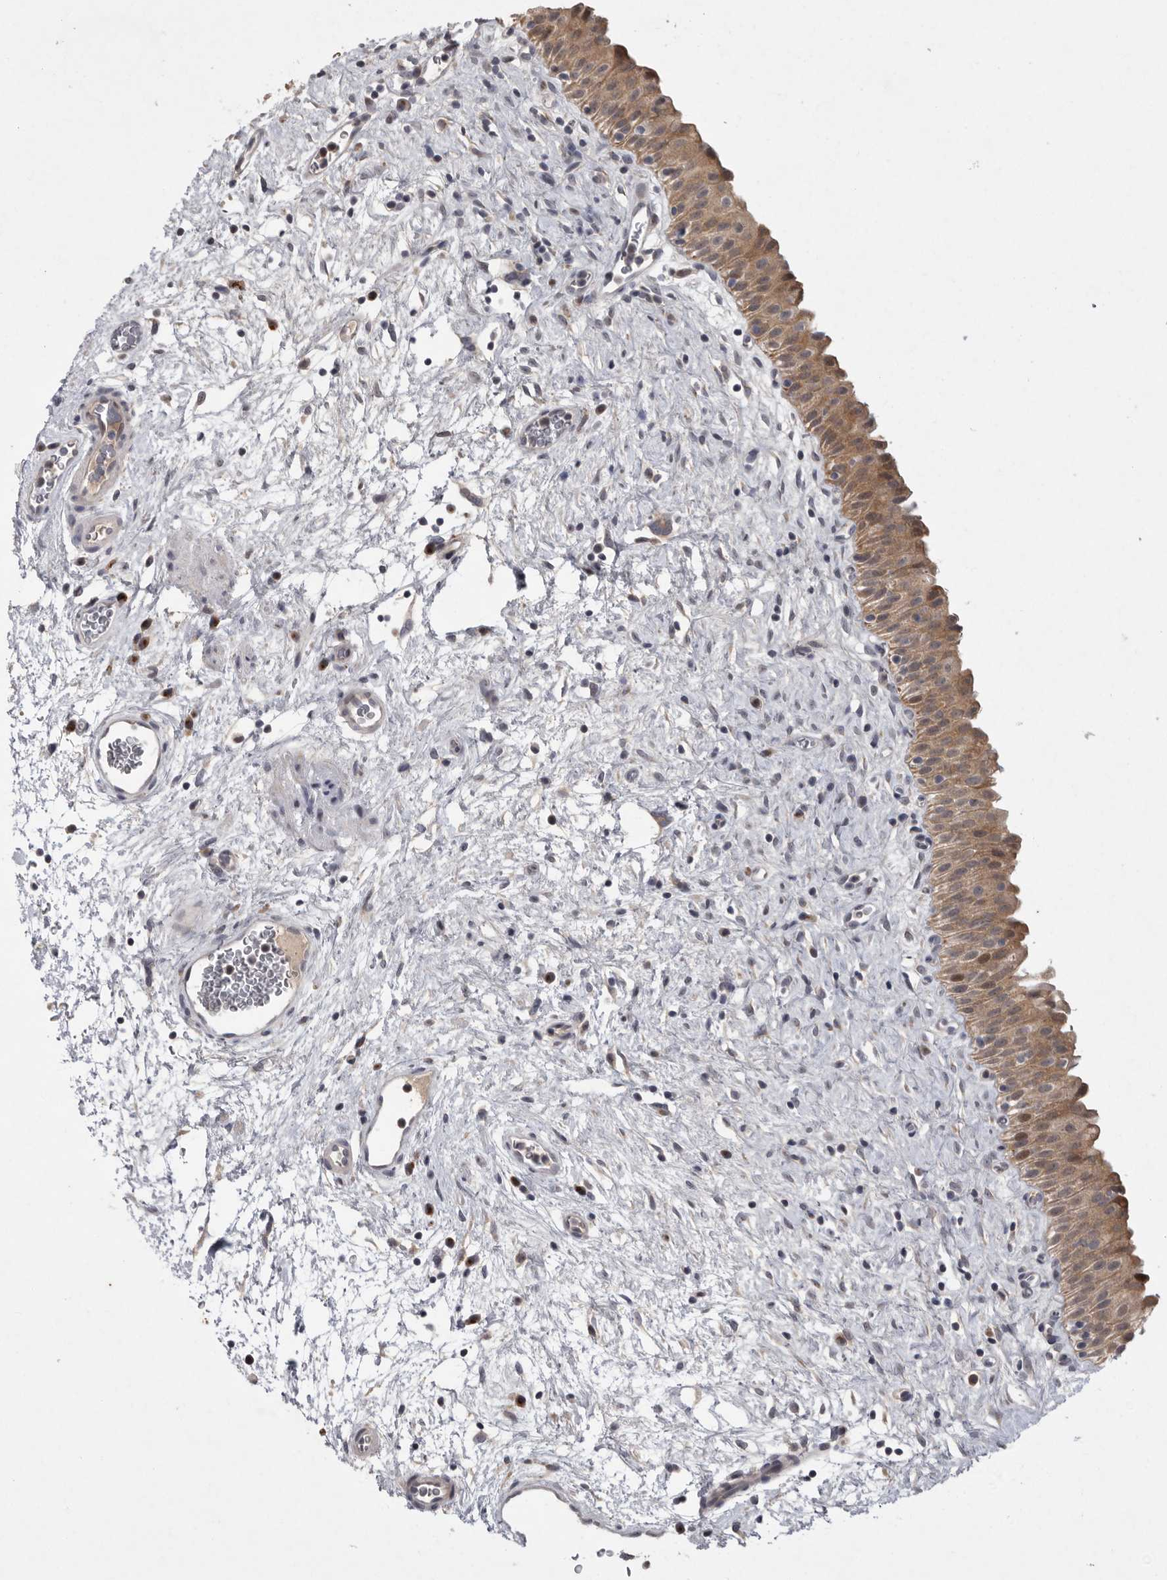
{"staining": {"intensity": "moderate", "quantity": ">75%", "location": "cytoplasmic/membranous"}, "tissue": "urinary bladder", "cell_type": "Urothelial cells", "image_type": "normal", "snomed": [{"axis": "morphology", "description": "Normal tissue, NOS"}, {"axis": "topography", "description": "Urinary bladder"}], "caption": "Immunohistochemical staining of normal urinary bladder displays >75% levels of moderate cytoplasmic/membranous protein positivity in about >75% of urothelial cells.", "gene": "MAN2A1", "patient": {"sex": "male", "age": 82}}